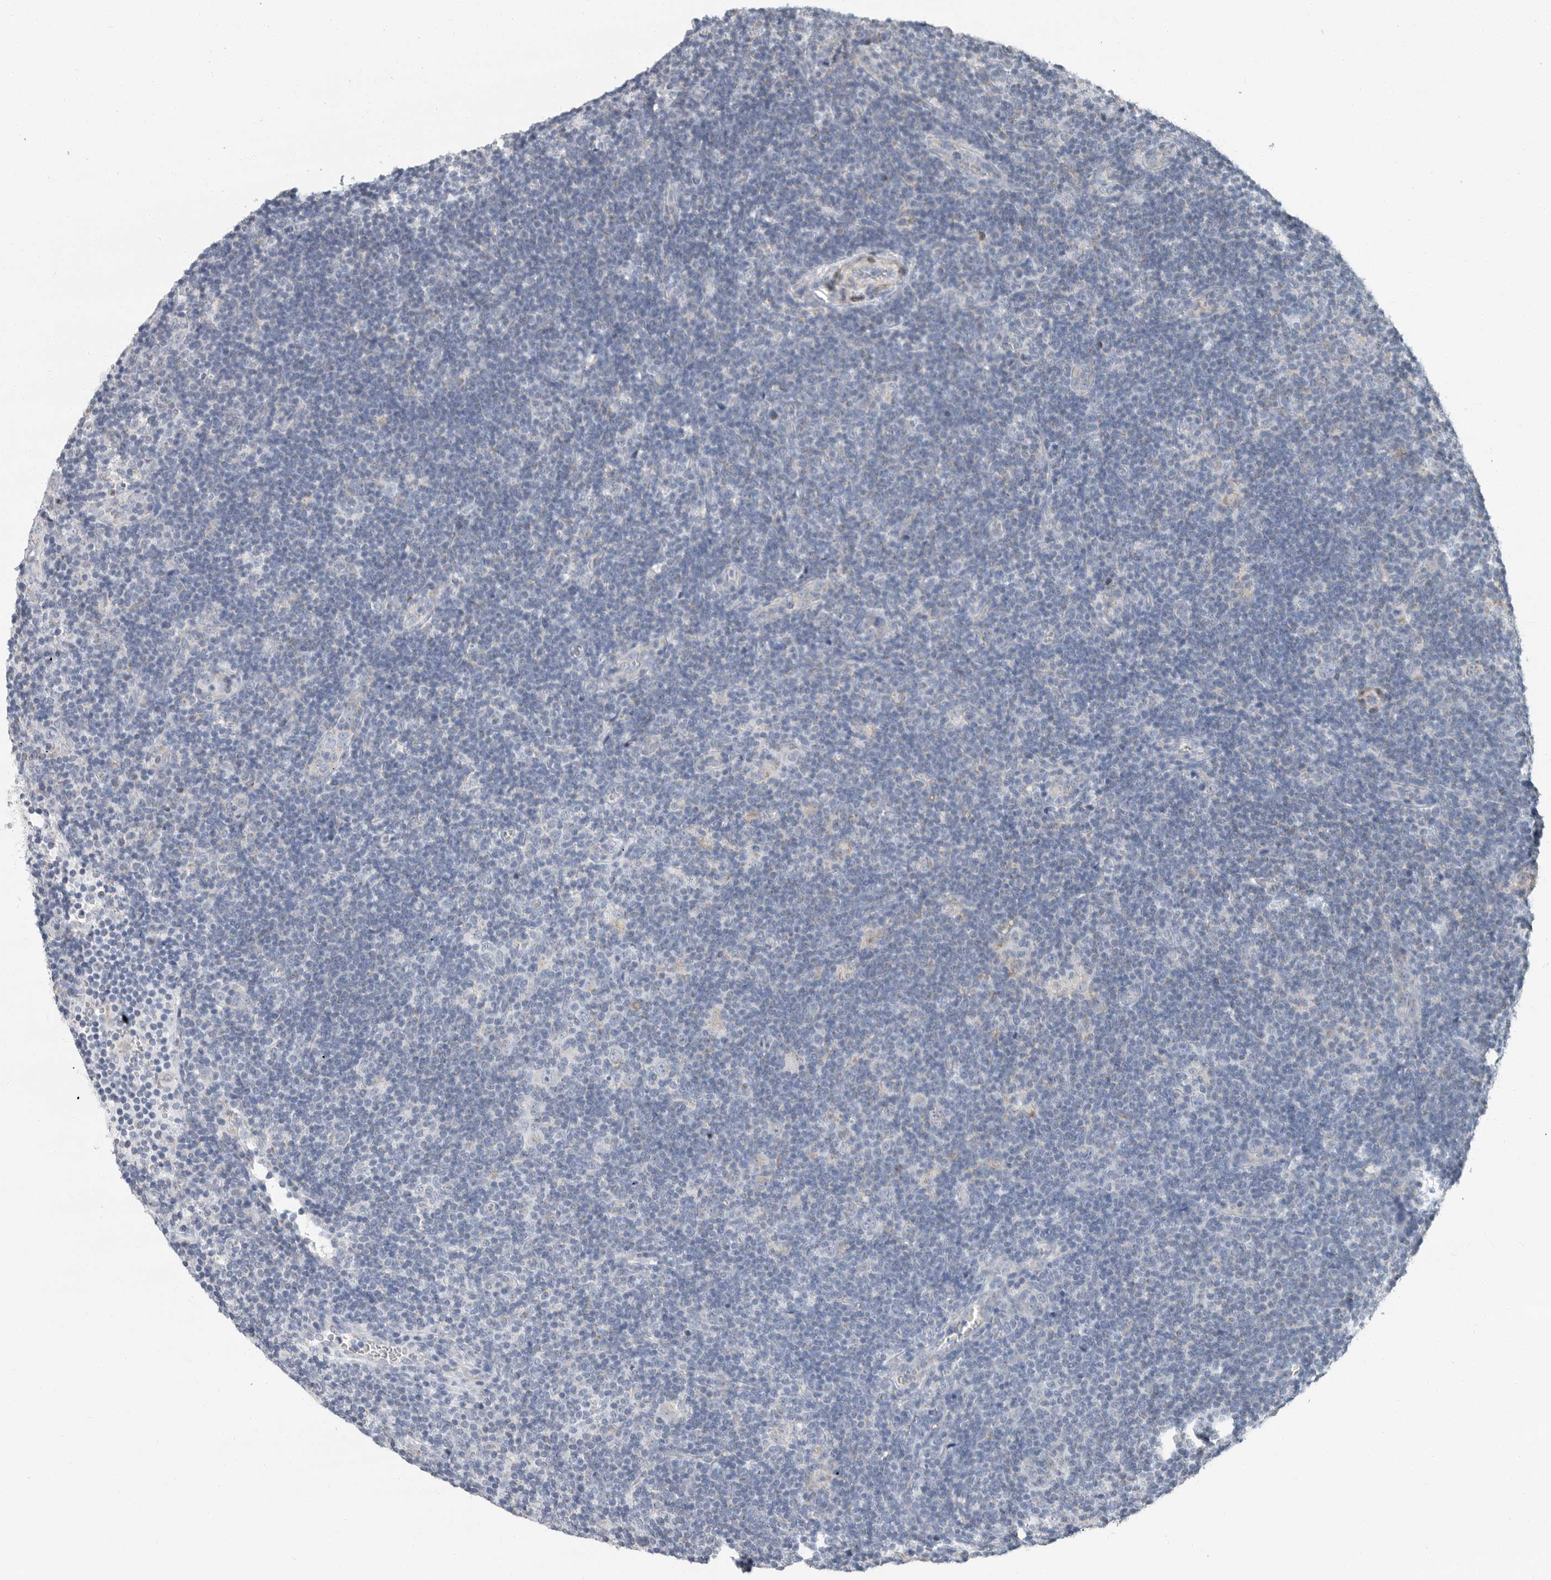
{"staining": {"intensity": "negative", "quantity": "none", "location": "none"}, "tissue": "lymphoma", "cell_type": "Tumor cells", "image_type": "cancer", "snomed": [{"axis": "morphology", "description": "Hodgkin's disease, NOS"}, {"axis": "topography", "description": "Lymph node"}], "caption": "Hodgkin's disease stained for a protein using immunohistochemistry (IHC) demonstrates no staining tumor cells.", "gene": "PLN", "patient": {"sex": "female", "age": 57}}